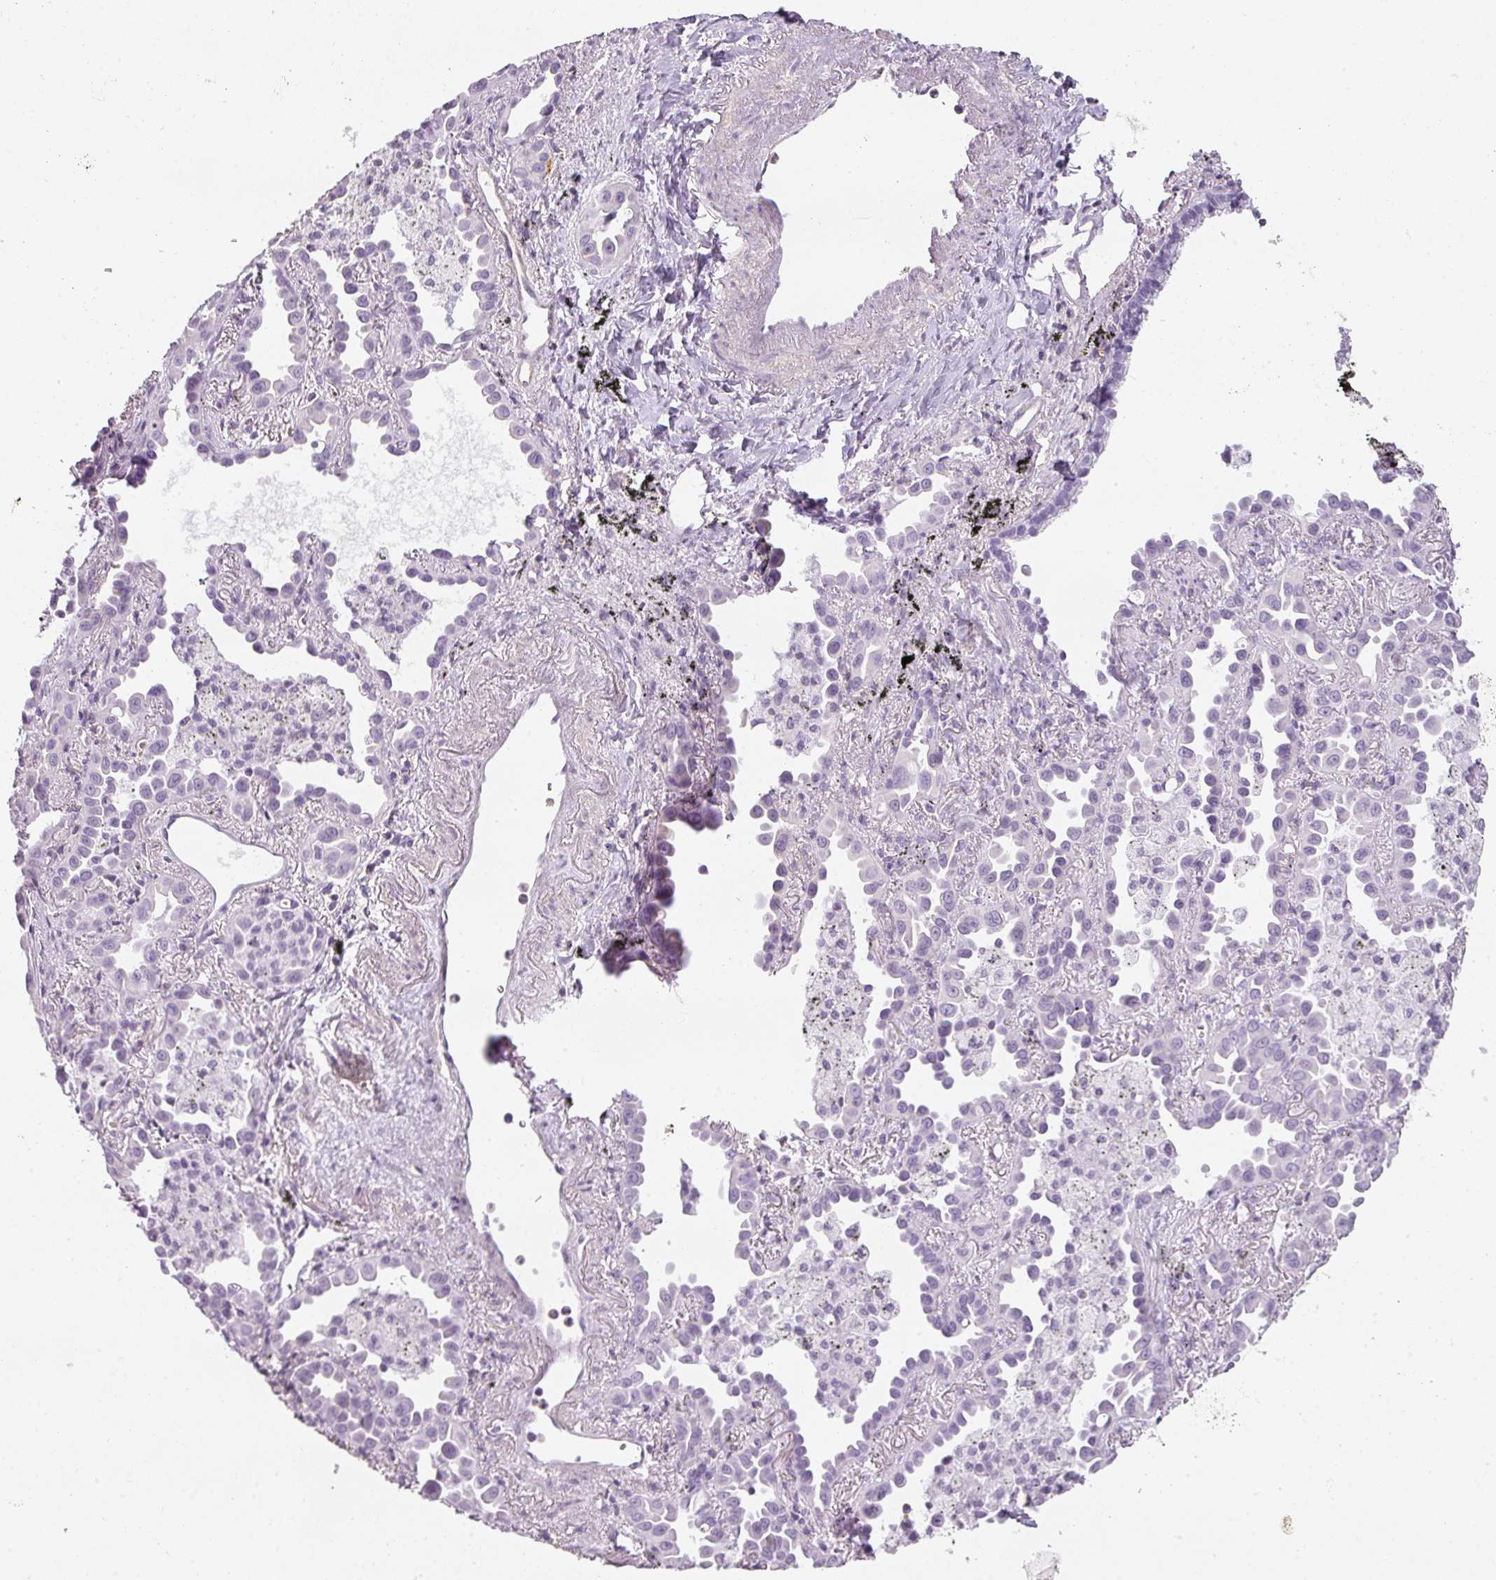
{"staining": {"intensity": "negative", "quantity": "none", "location": "none"}, "tissue": "lung cancer", "cell_type": "Tumor cells", "image_type": "cancer", "snomed": [{"axis": "morphology", "description": "Adenocarcinoma, NOS"}, {"axis": "topography", "description": "Lung"}], "caption": "Immunohistochemistry (IHC) micrograph of human adenocarcinoma (lung) stained for a protein (brown), which displays no positivity in tumor cells. Brightfield microscopy of immunohistochemistry (IHC) stained with DAB (brown) and hematoxylin (blue), captured at high magnification.", "gene": "TMEM42", "patient": {"sex": "male", "age": 68}}